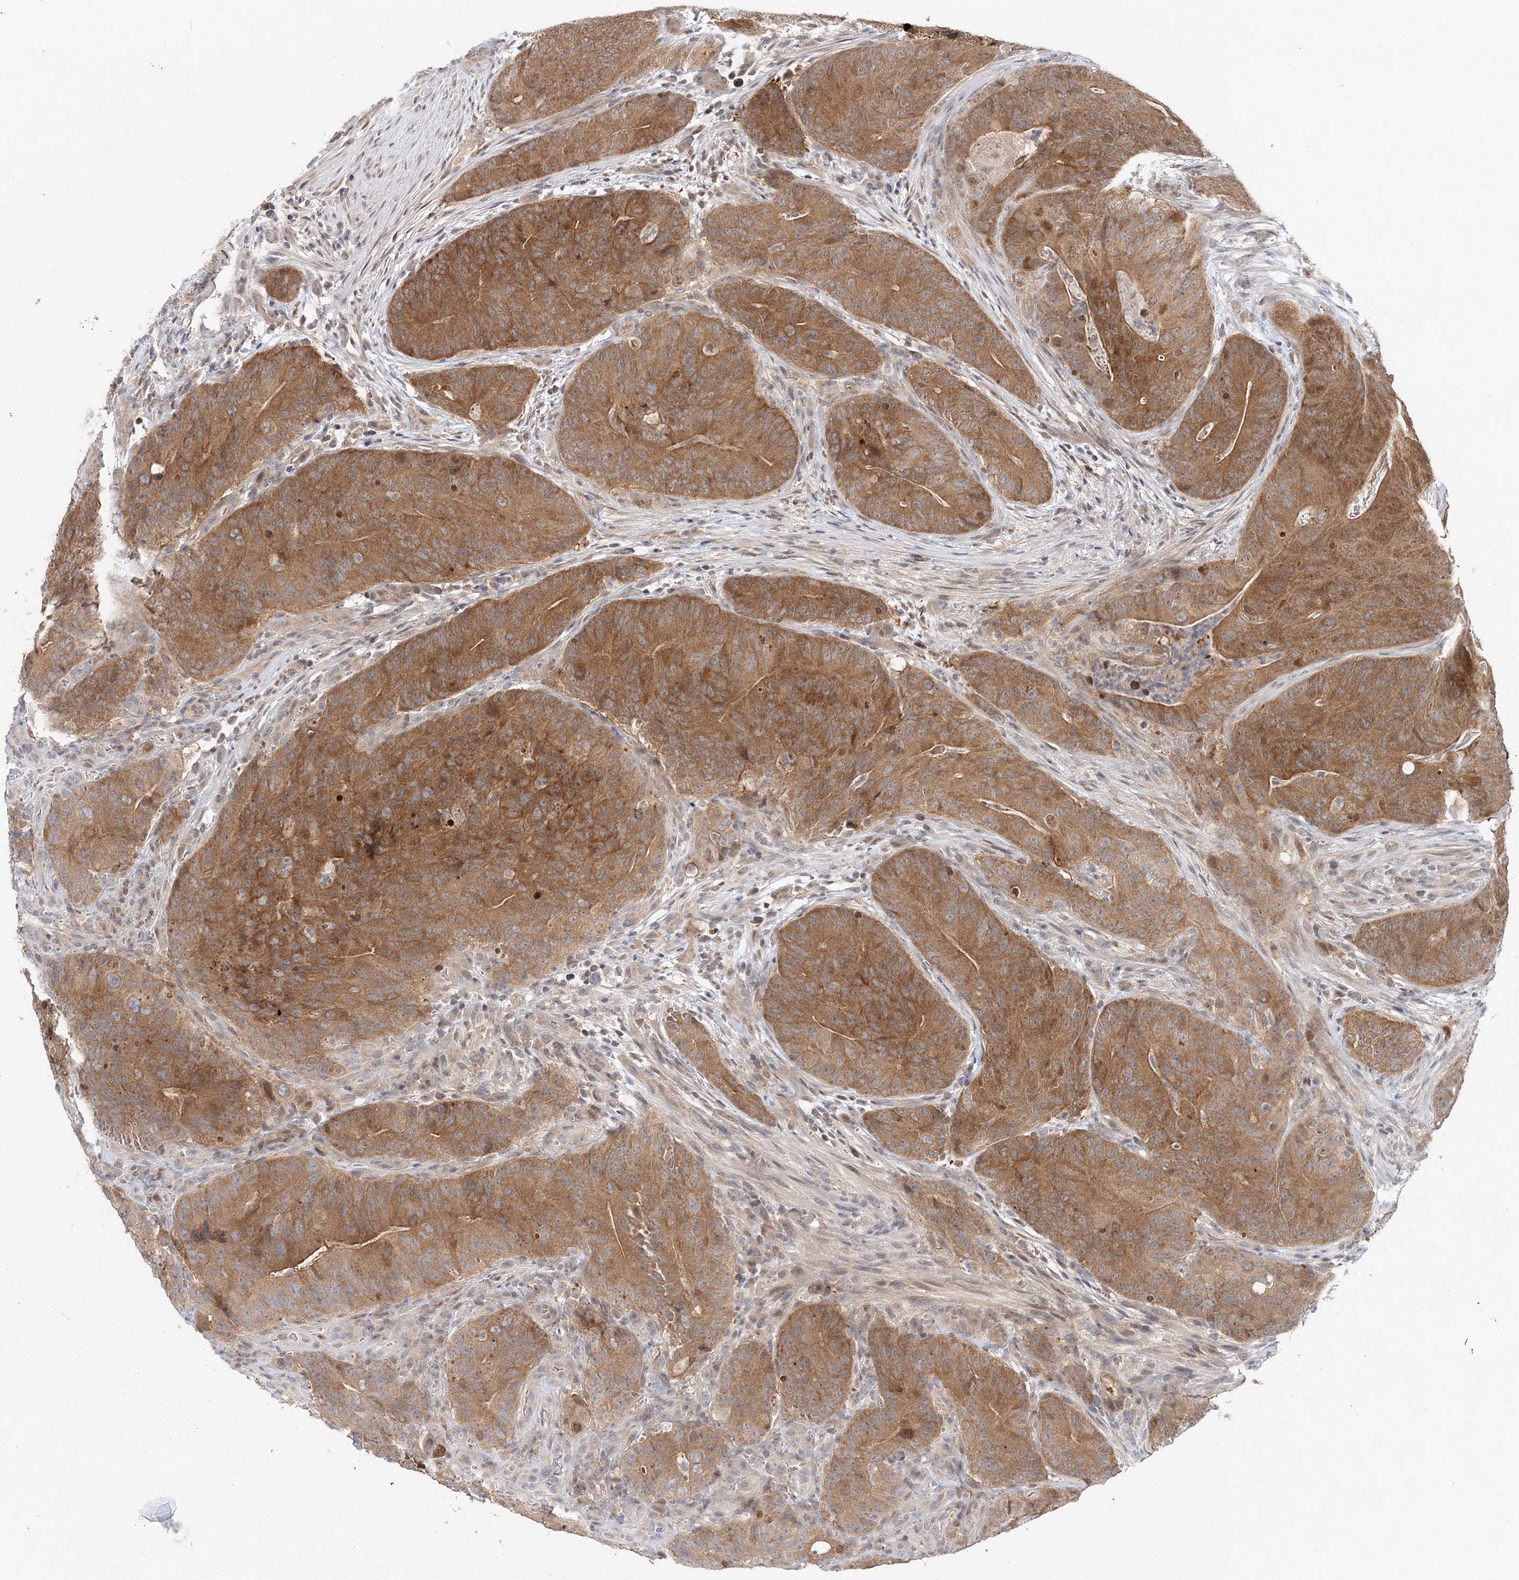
{"staining": {"intensity": "moderate", "quantity": ">75%", "location": "cytoplasmic/membranous"}, "tissue": "colorectal cancer", "cell_type": "Tumor cells", "image_type": "cancer", "snomed": [{"axis": "morphology", "description": "Normal tissue, NOS"}, {"axis": "topography", "description": "Colon"}], "caption": "Protein analysis of colorectal cancer tissue displays moderate cytoplasmic/membranous expression in approximately >75% of tumor cells.", "gene": "NIF3L1", "patient": {"sex": "female", "age": 82}}